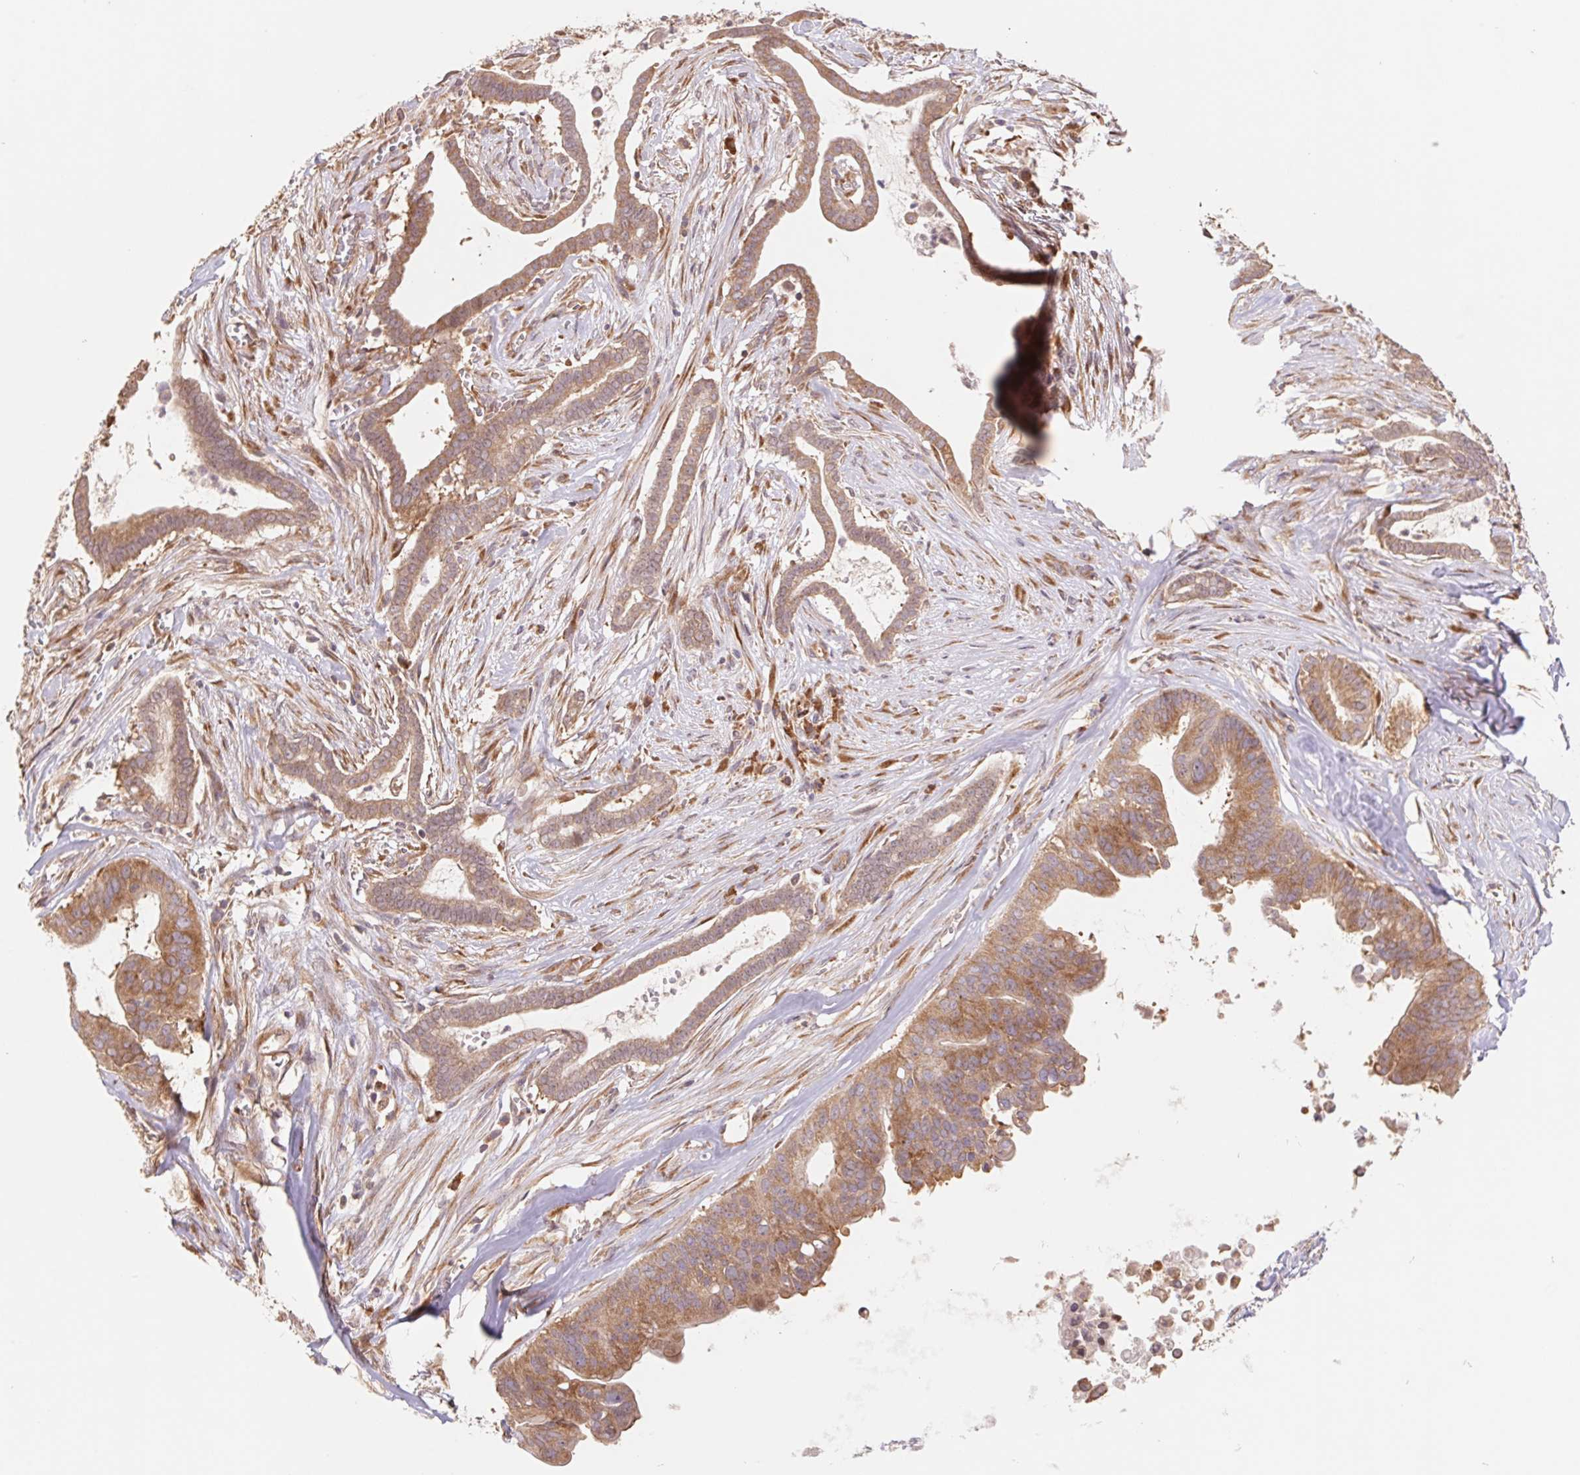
{"staining": {"intensity": "moderate", "quantity": ">75%", "location": "cytoplasmic/membranous"}, "tissue": "pancreatic cancer", "cell_type": "Tumor cells", "image_type": "cancer", "snomed": [{"axis": "morphology", "description": "Adenocarcinoma, NOS"}, {"axis": "topography", "description": "Pancreas"}], "caption": "Protein expression analysis of pancreatic cancer (adenocarcinoma) displays moderate cytoplasmic/membranous staining in about >75% of tumor cells.", "gene": "RPL27A", "patient": {"sex": "male", "age": 61}}